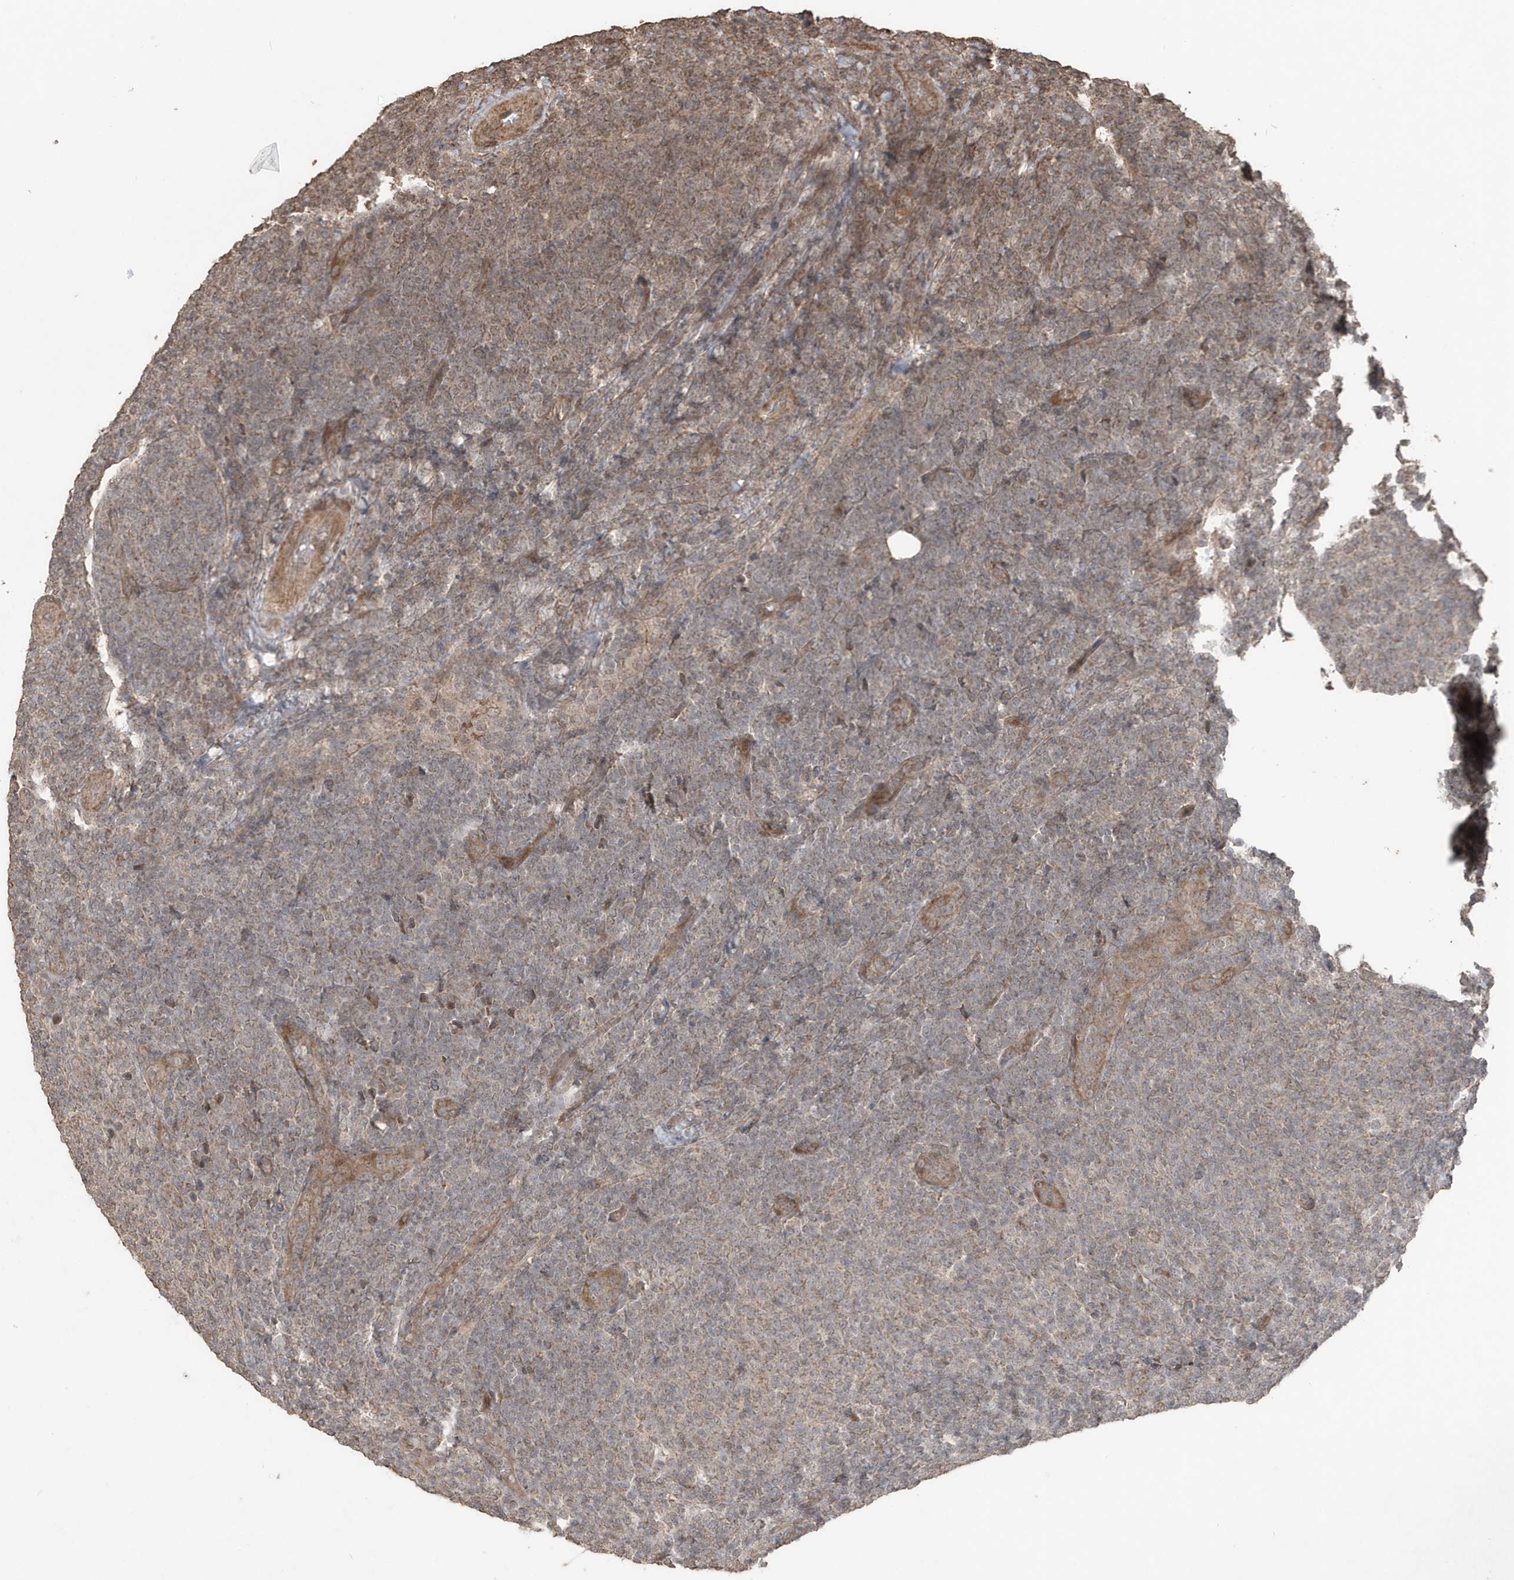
{"staining": {"intensity": "moderate", "quantity": "25%-75%", "location": "cytoplasmic/membranous"}, "tissue": "lymphoma", "cell_type": "Tumor cells", "image_type": "cancer", "snomed": [{"axis": "morphology", "description": "Malignant lymphoma, non-Hodgkin's type, Low grade"}, {"axis": "topography", "description": "Lymph node"}], "caption": "This histopathology image displays IHC staining of human low-grade malignant lymphoma, non-Hodgkin's type, with medium moderate cytoplasmic/membranous staining in approximately 25%-75% of tumor cells.", "gene": "PAXBP1", "patient": {"sex": "male", "age": 66}}